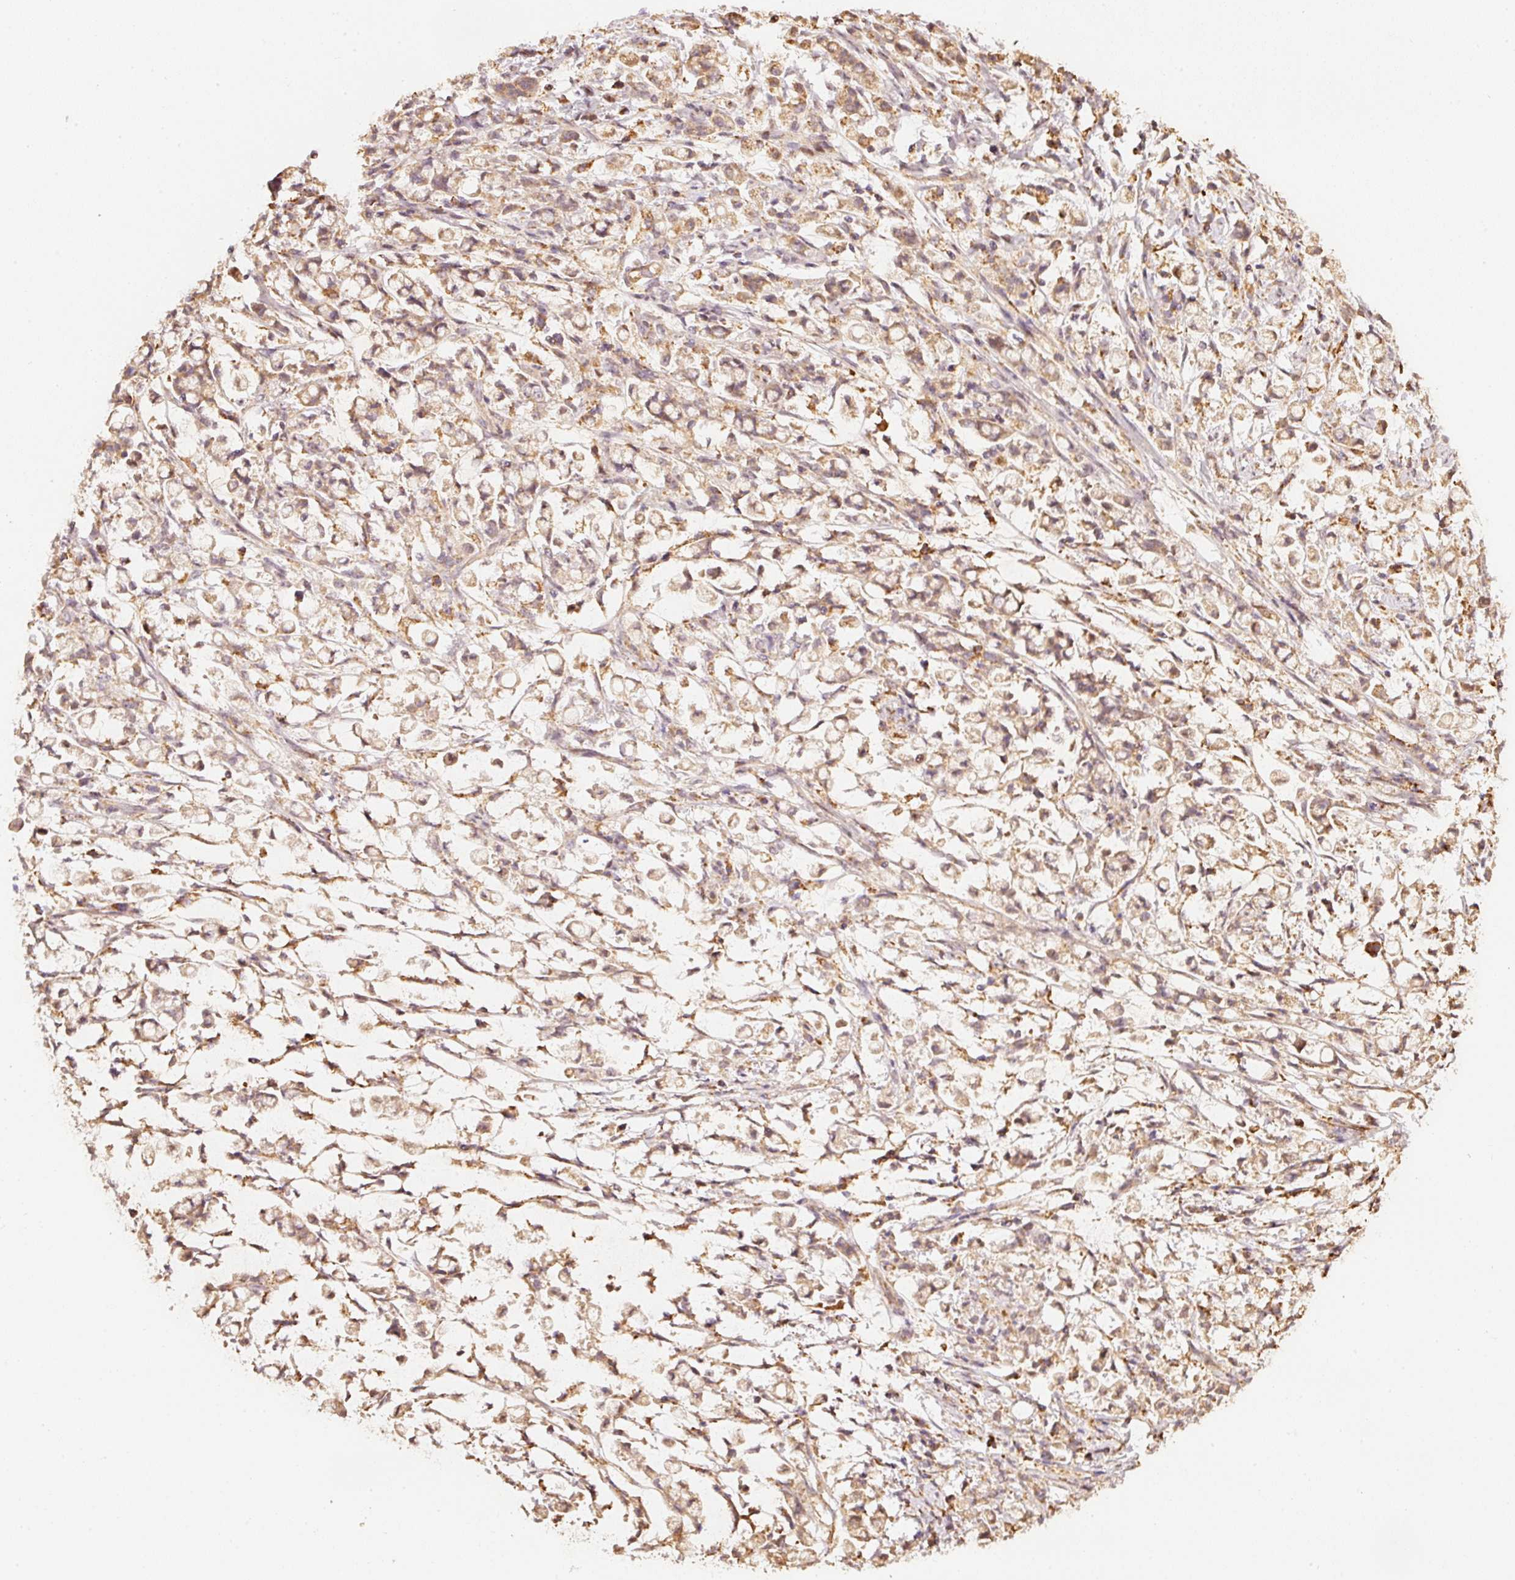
{"staining": {"intensity": "moderate", "quantity": ">75%", "location": "cytoplasmic/membranous"}, "tissue": "stomach cancer", "cell_type": "Tumor cells", "image_type": "cancer", "snomed": [{"axis": "morphology", "description": "Adenocarcinoma, NOS"}, {"axis": "topography", "description": "Stomach"}], "caption": "High-magnification brightfield microscopy of stomach cancer (adenocarcinoma) stained with DAB (brown) and counterstained with hematoxylin (blue). tumor cells exhibit moderate cytoplasmic/membranous expression is present in approximately>75% of cells.", "gene": "RAB35", "patient": {"sex": "female", "age": 60}}